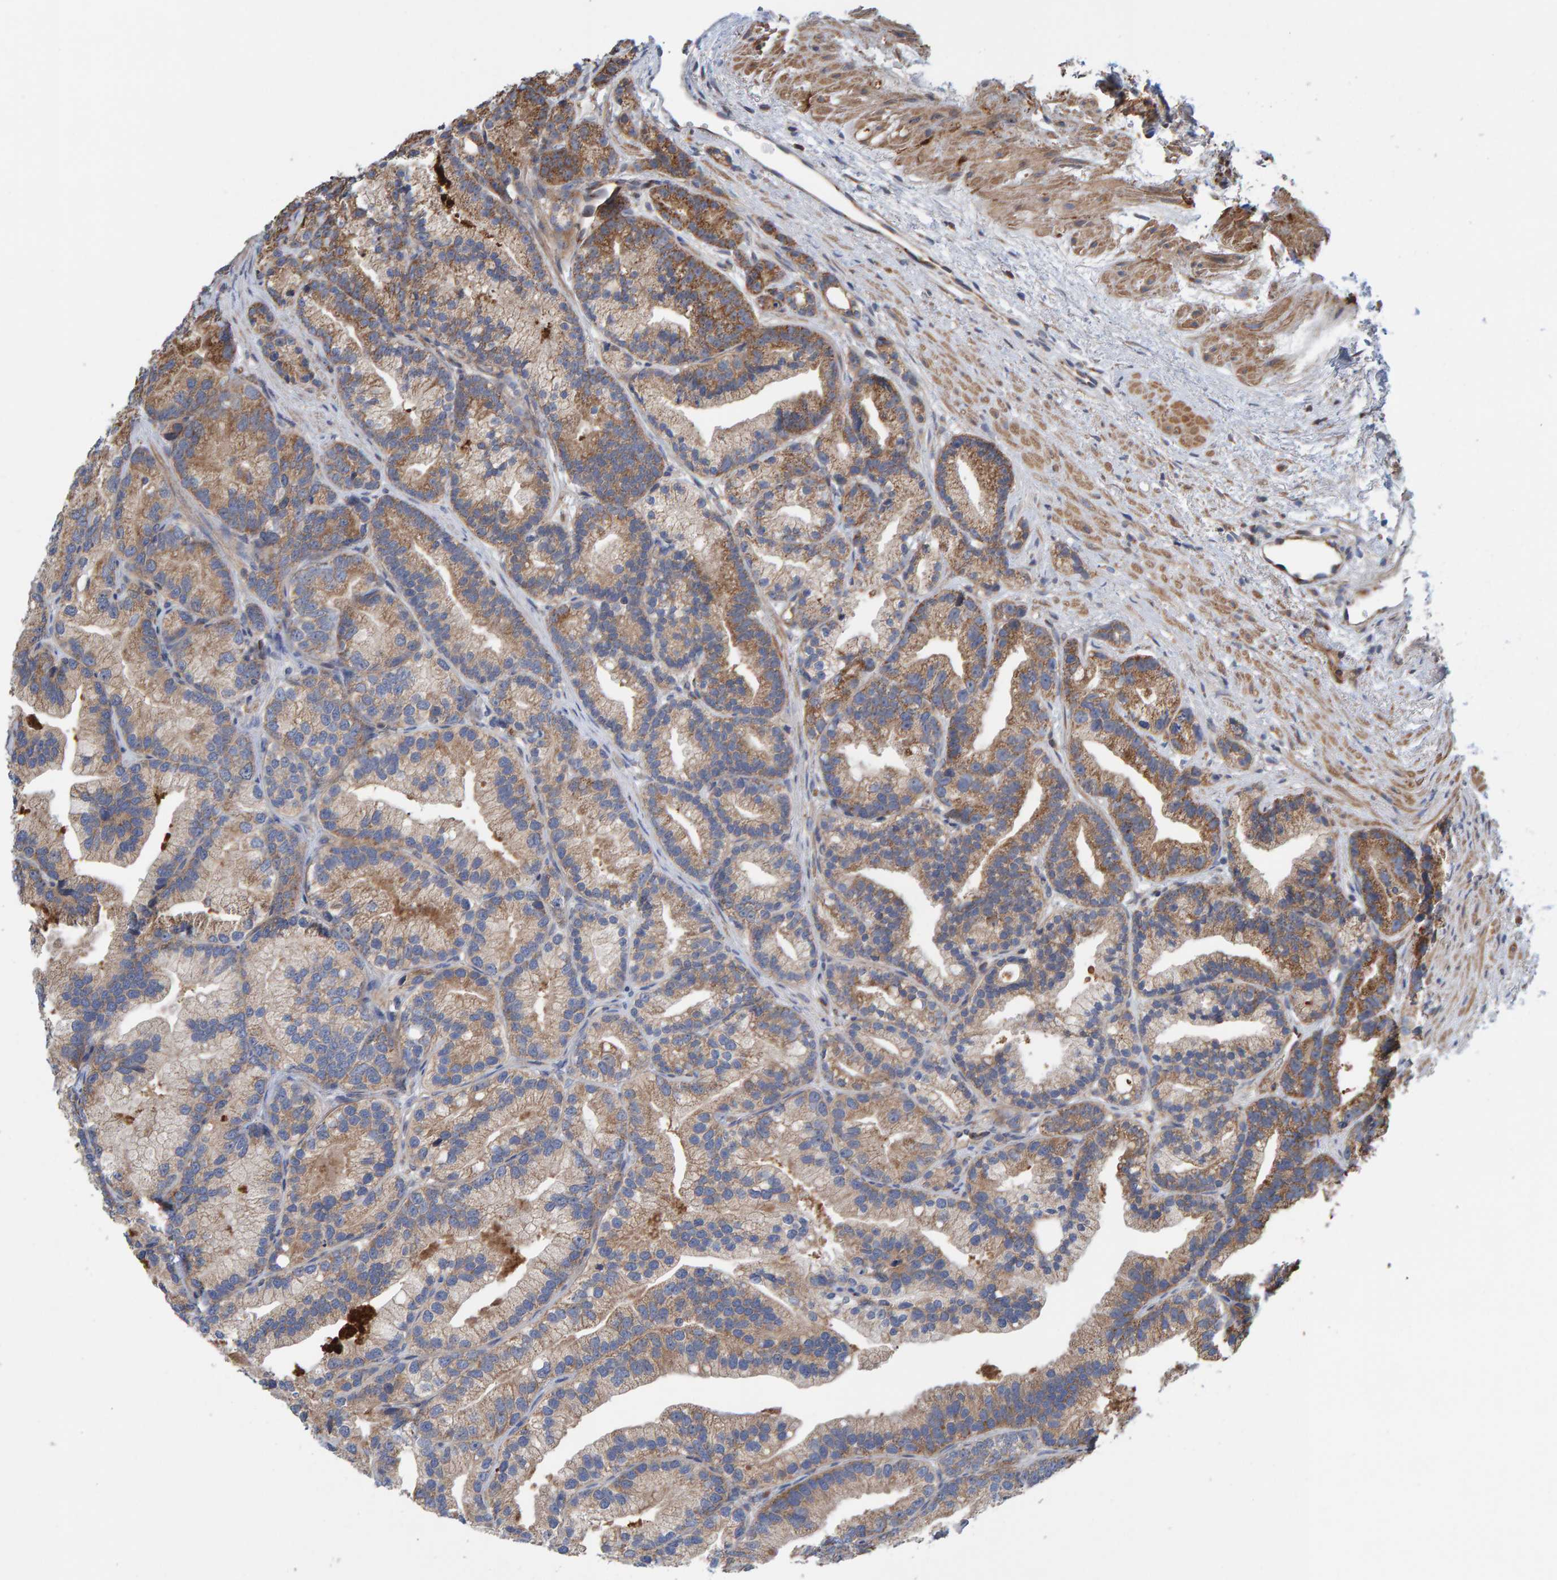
{"staining": {"intensity": "weak", "quantity": ">75%", "location": "cytoplasmic/membranous"}, "tissue": "prostate cancer", "cell_type": "Tumor cells", "image_type": "cancer", "snomed": [{"axis": "morphology", "description": "Adenocarcinoma, Low grade"}, {"axis": "topography", "description": "Prostate"}], "caption": "This is a histology image of immunohistochemistry staining of low-grade adenocarcinoma (prostate), which shows weak positivity in the cytoplasmic/membranous of tumor cells.", "gene": "KIAA0753", "patient": {"sex": "male", "age": 89}}